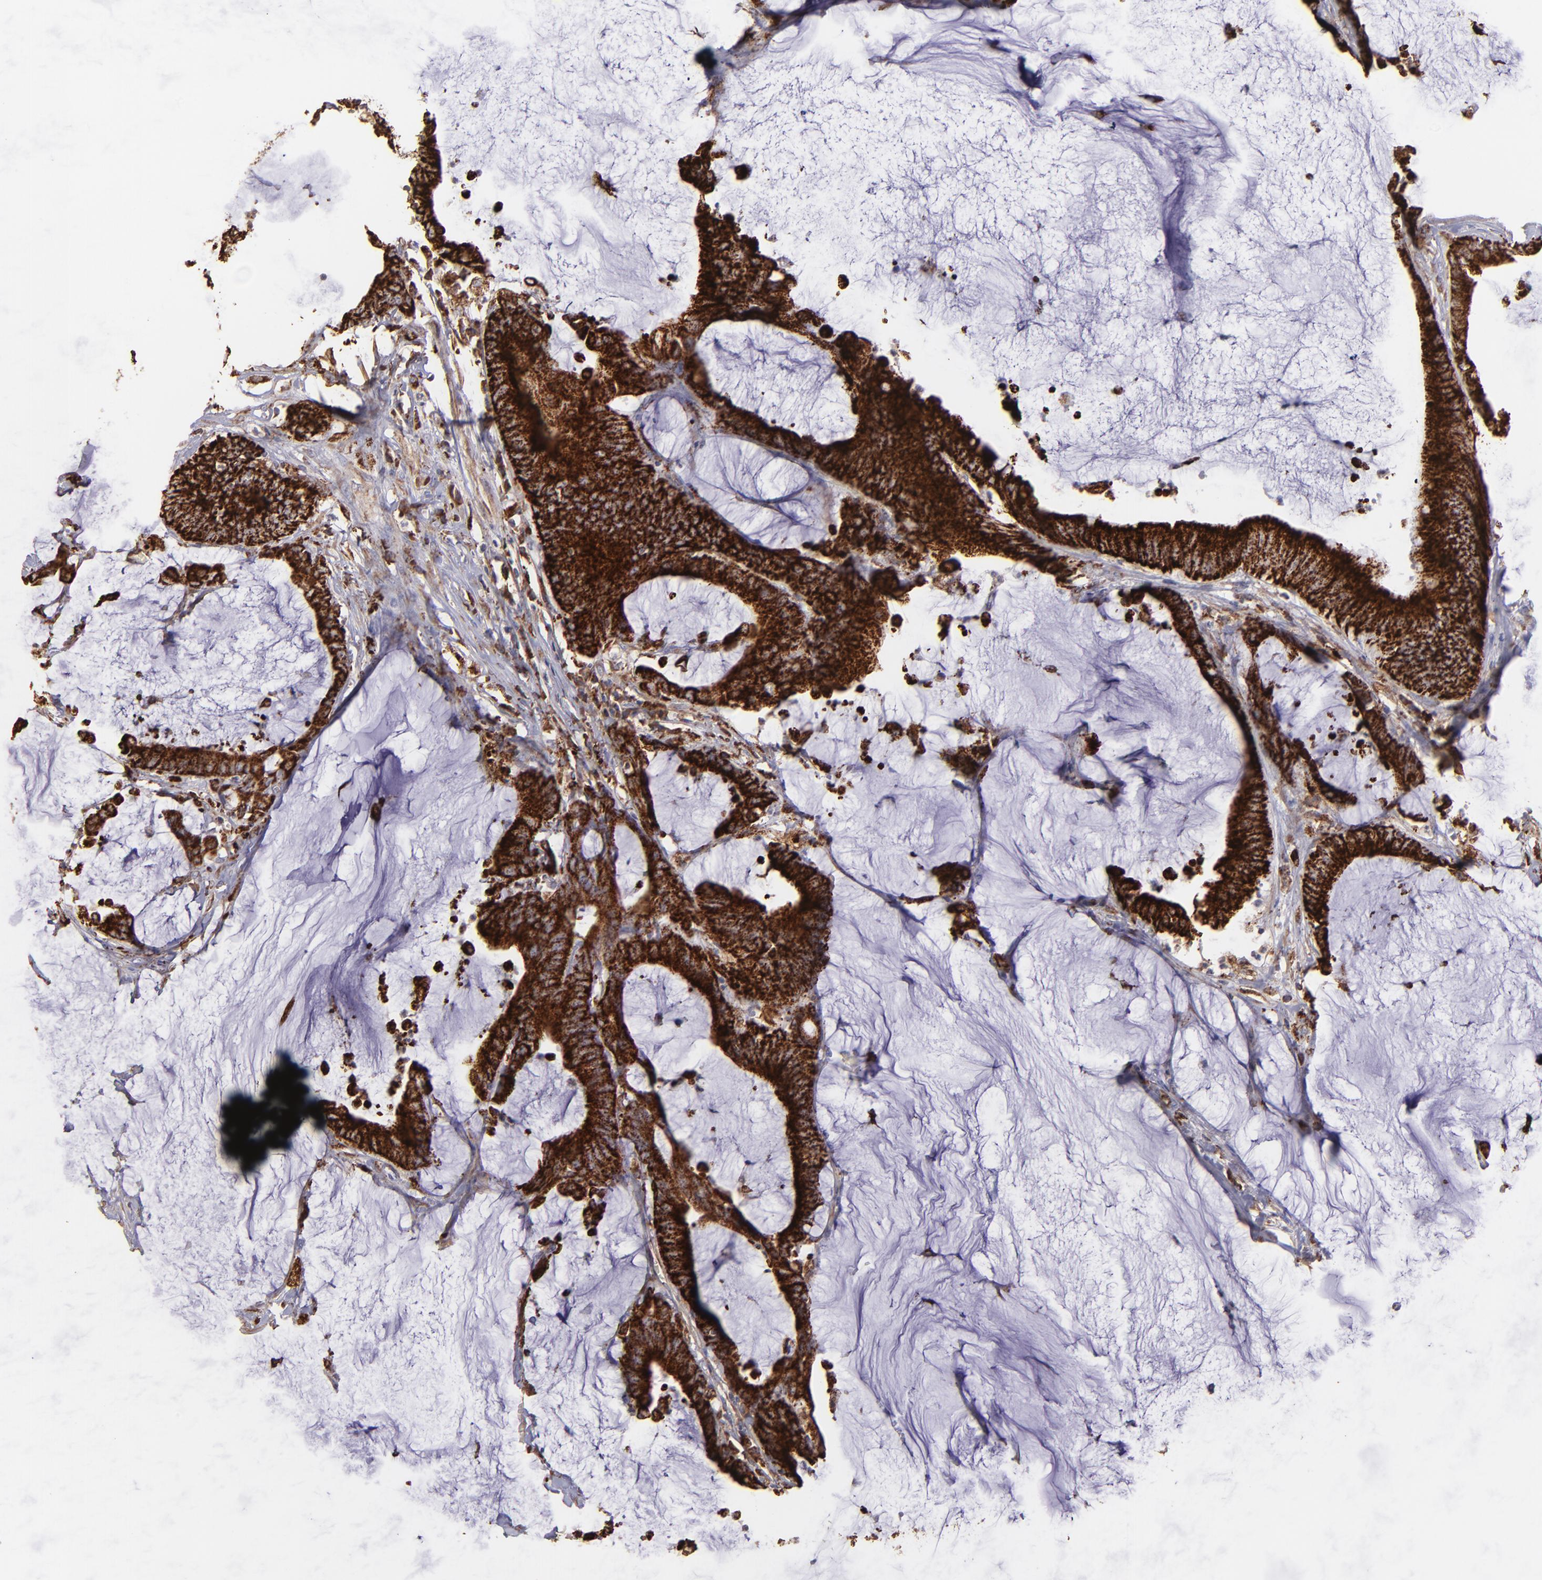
{"staining": {"intensity": "strong", "quantity": ">75%", "location": "cytoplasmic/membranous"}, "tissue": "colorectal cancer", "cell_type": "Tumor cells", "image_type": "cancer", "snomed": [{"axis": "morphology", "description": "Adenocarcinoma, NOS"}, {"axis": "topography", "description": "Rectum"}], "caption": "Immunohistochemical staining of human colorectal cancer reveals high levels of strong cytoplasmic/membranous positivity in approximately >75% of tumor cells.", "gene": "MAOB", "patient": {"sex": "female", "age": 66}}